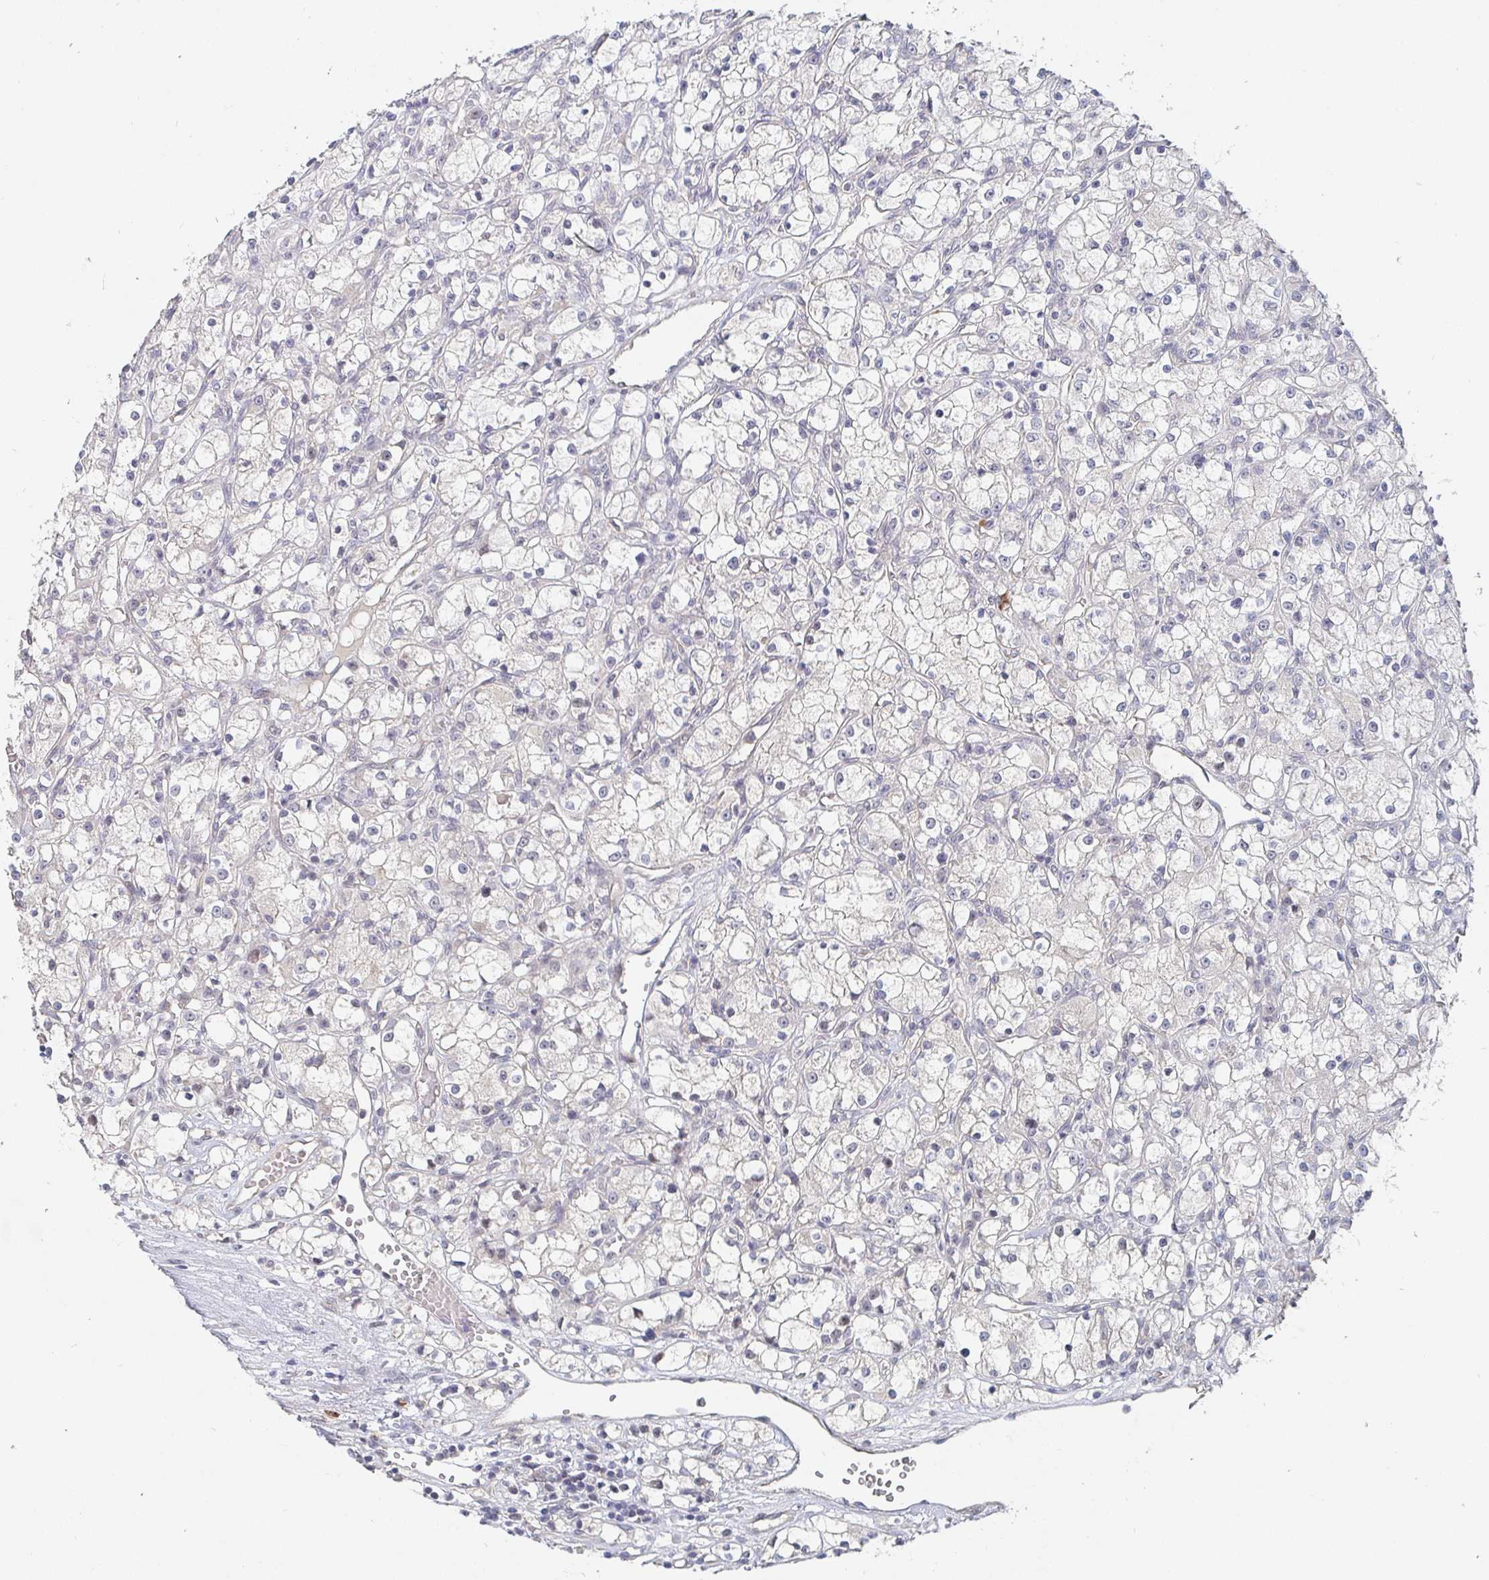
{"staining": {"intensity": "negative", "quantity": "none", "location": "none"}, "tissue": "renal cancer", "cell_type": "Tumor cells", "image_type": "cancer", "snomed": [{"axis": "morphology", "description": "Adenocarcinoma, NOS"}, {"axis": "topography", "description": "Kidney"}], "caption": "There is no significant expression in tumor cells of renal adenocarcinoma.", "gene": "MEIS1", "patient": {"sex": "female", "age": 59}}